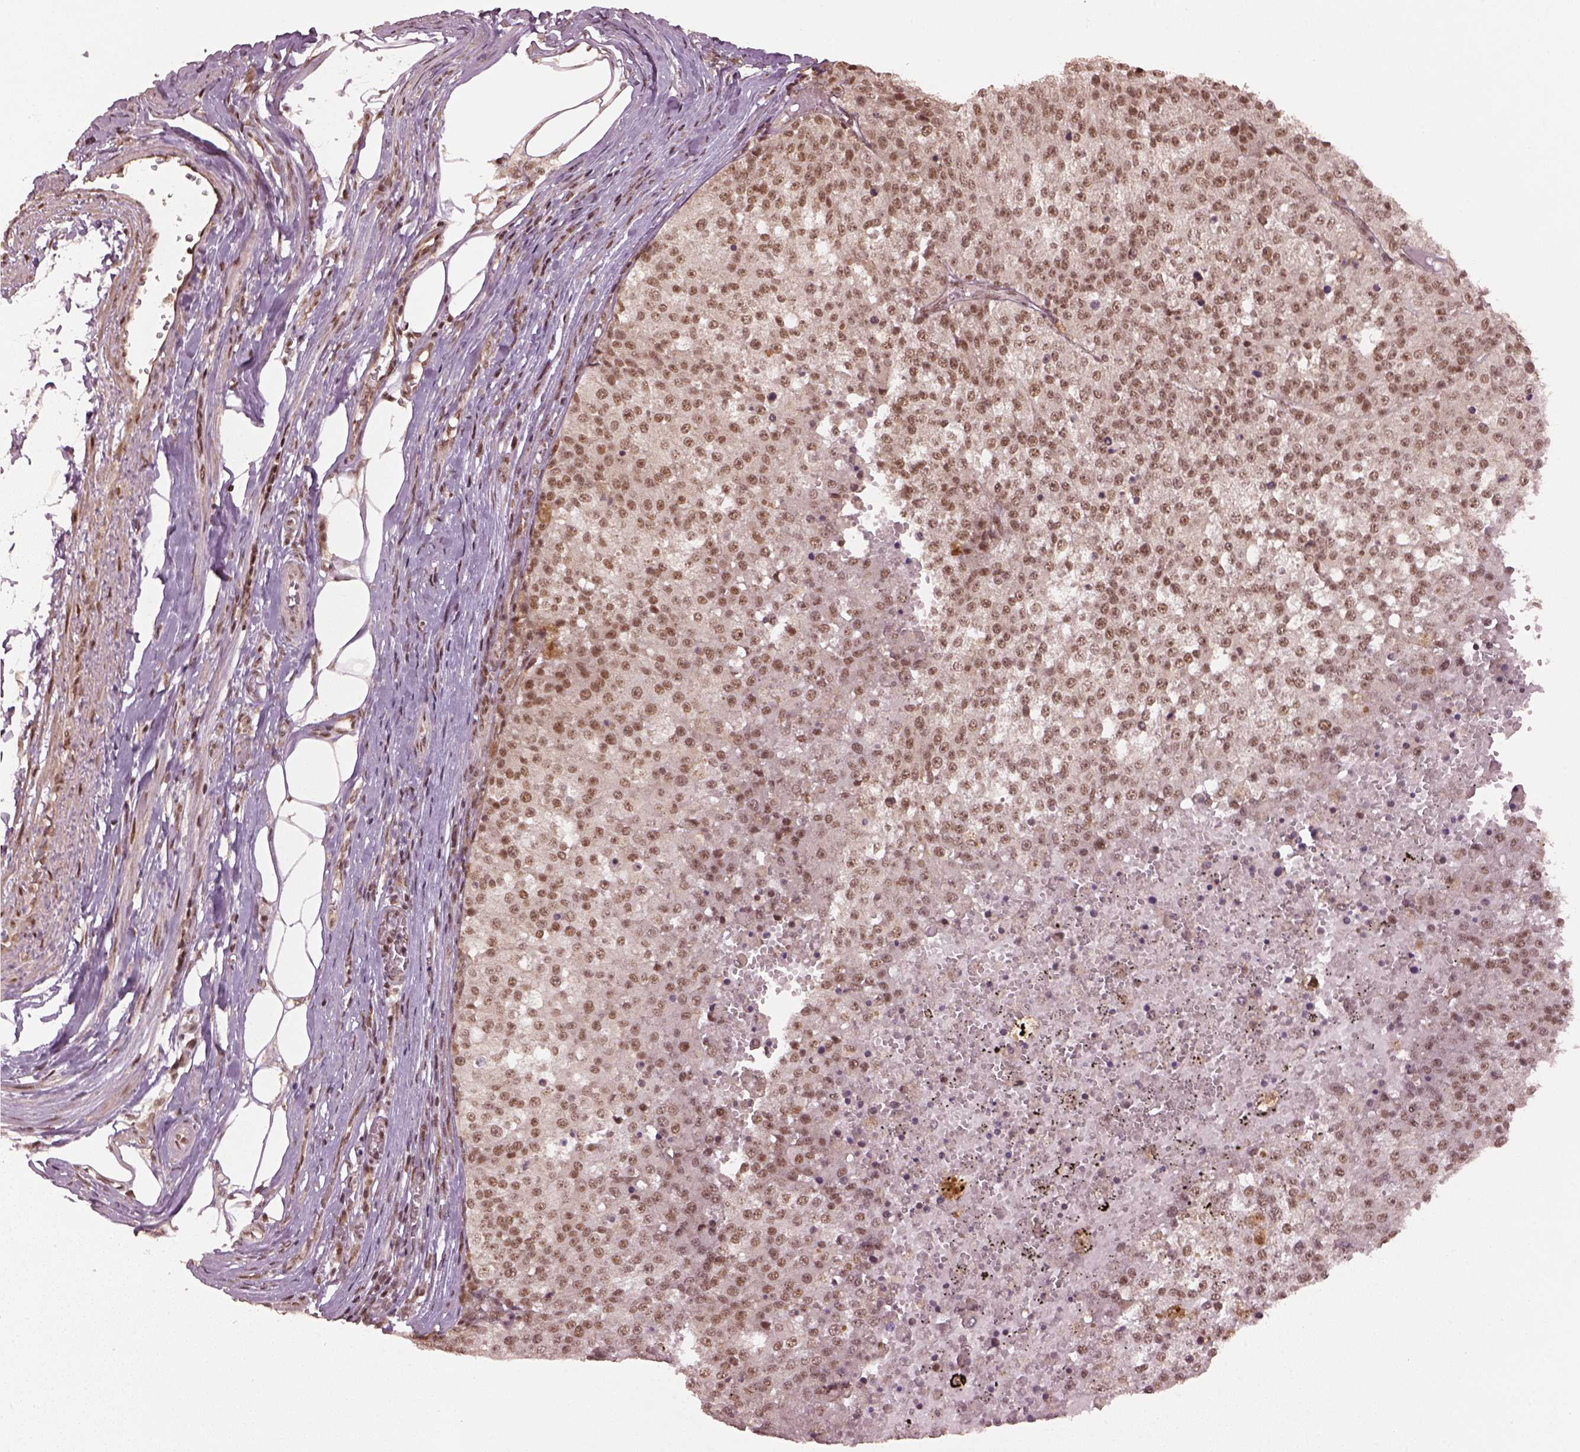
{"staining": {"intensity": "moderate", "quantity": ">75%", "location": "nuclear"}, "tissue": "melanoma", "cell_type": "Tumor cells", "image_type": "cancer", "snomed": [{"axis": "morphology", "description": "Malignant melanoma, Metastatic site"}, {"axis": "topography", "description": "Lymph node"}], "caption": "Moderate nuclear protein staining is appreciated in approximately >75% of tumor cells in malignant melanoma (metastatic site). The staining is performed using DAB (3,3'-diaminobenzidine) brown chromogen to label protein expression. The nuclei are counter-stained blue using hematoxylin.", "gene": "BRD9", "patient": {"sex": "female", "age": 64}}